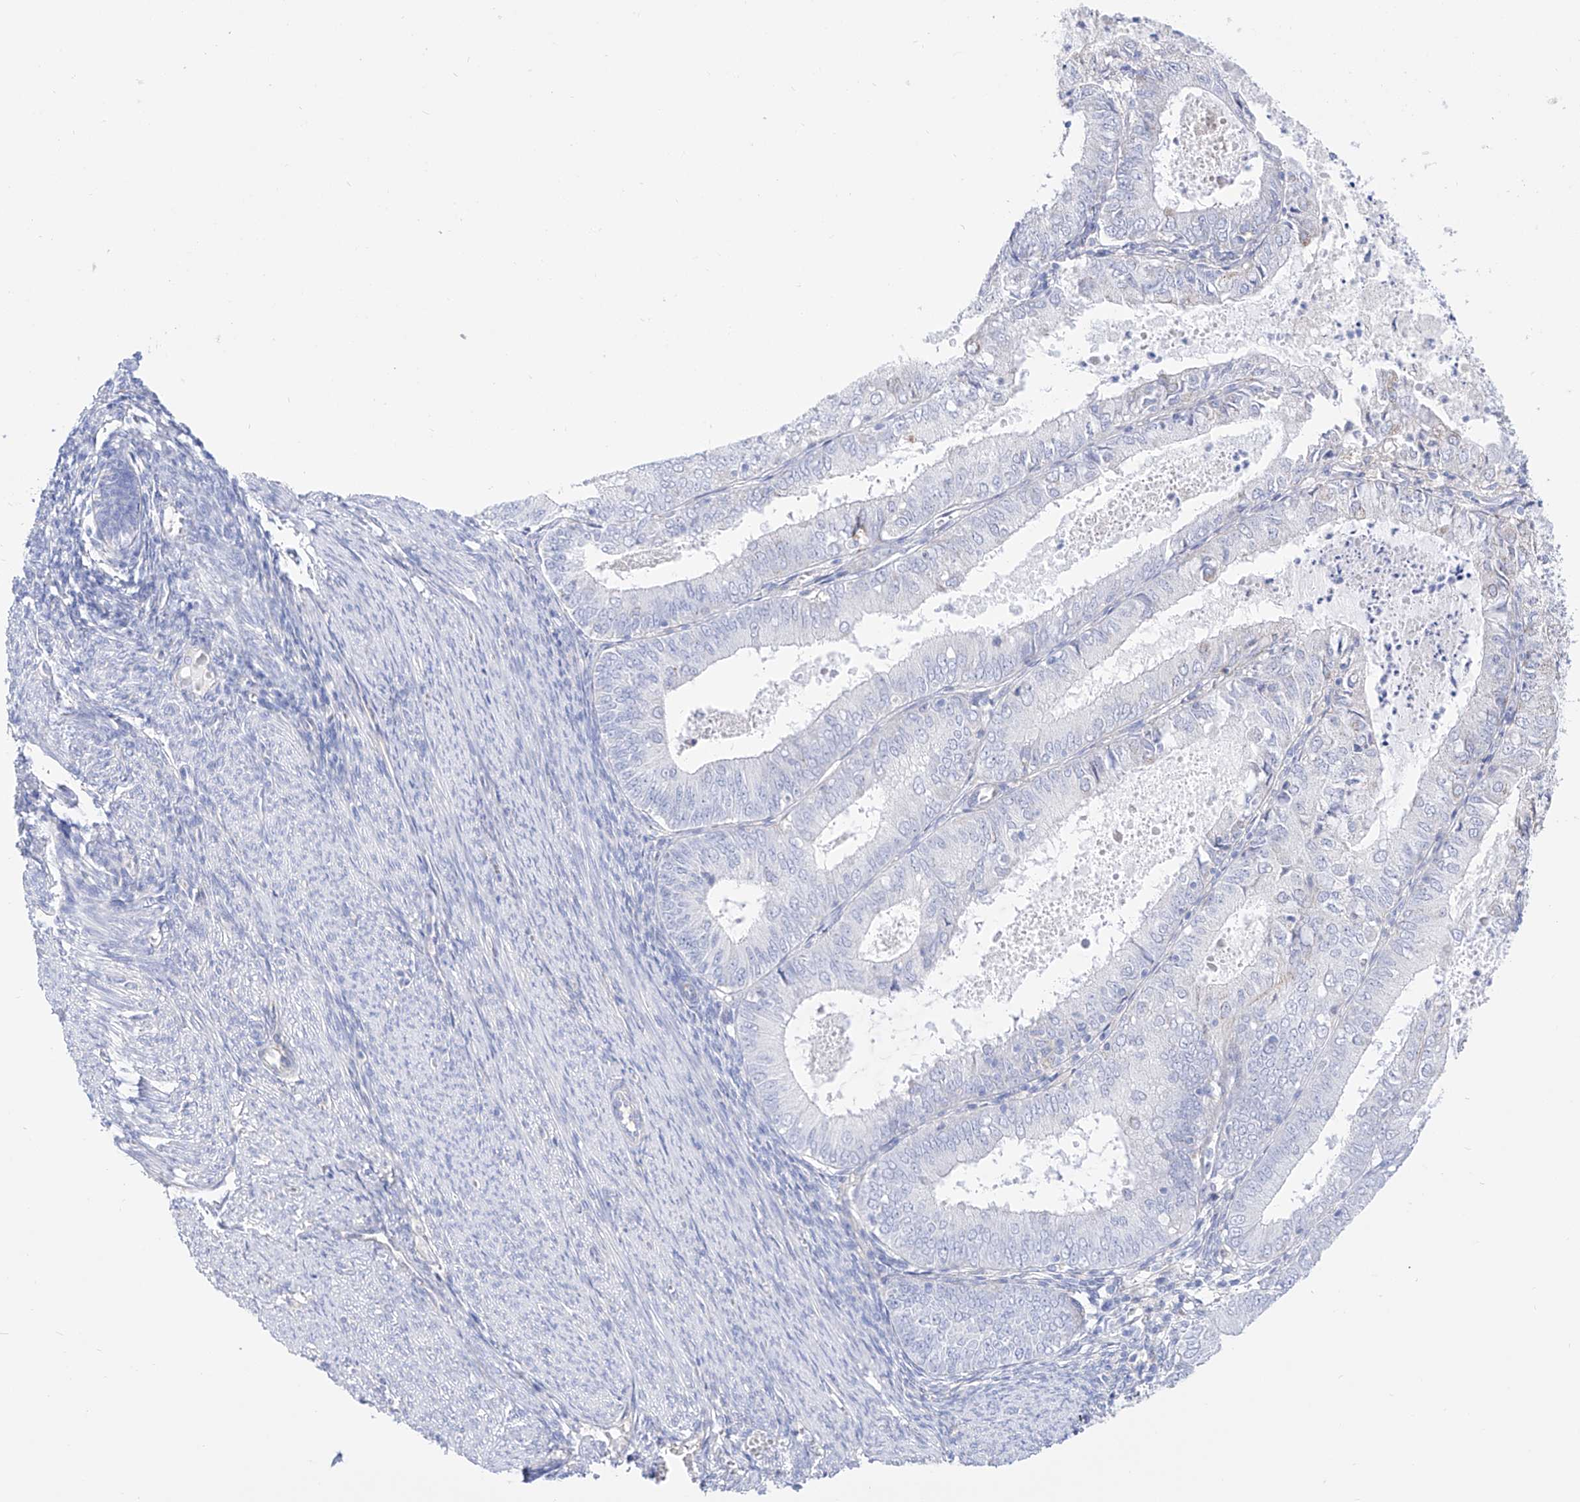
{"staining": {"intensity": "negative", "quantity": "none", "location": "none"}, "tissue": "endometrial cancer", "cell_type": "Tumor cells", "image_type": "cancer", "snomed": [{"axis": "morphology", "description": "Adenocarcinoma, NOS"}, {"axis": "topography", "description": "Endometrium"}], "caption": "Immunohistochemistry (IHC) photomicrograph of neoplastic tissue: adenocarcinoma (endometrial) stained with DAB exhibits no significant protein expression in tumor cells.", "gene": "ZNF653", "patient": {"sex": "female", "age": 57}}